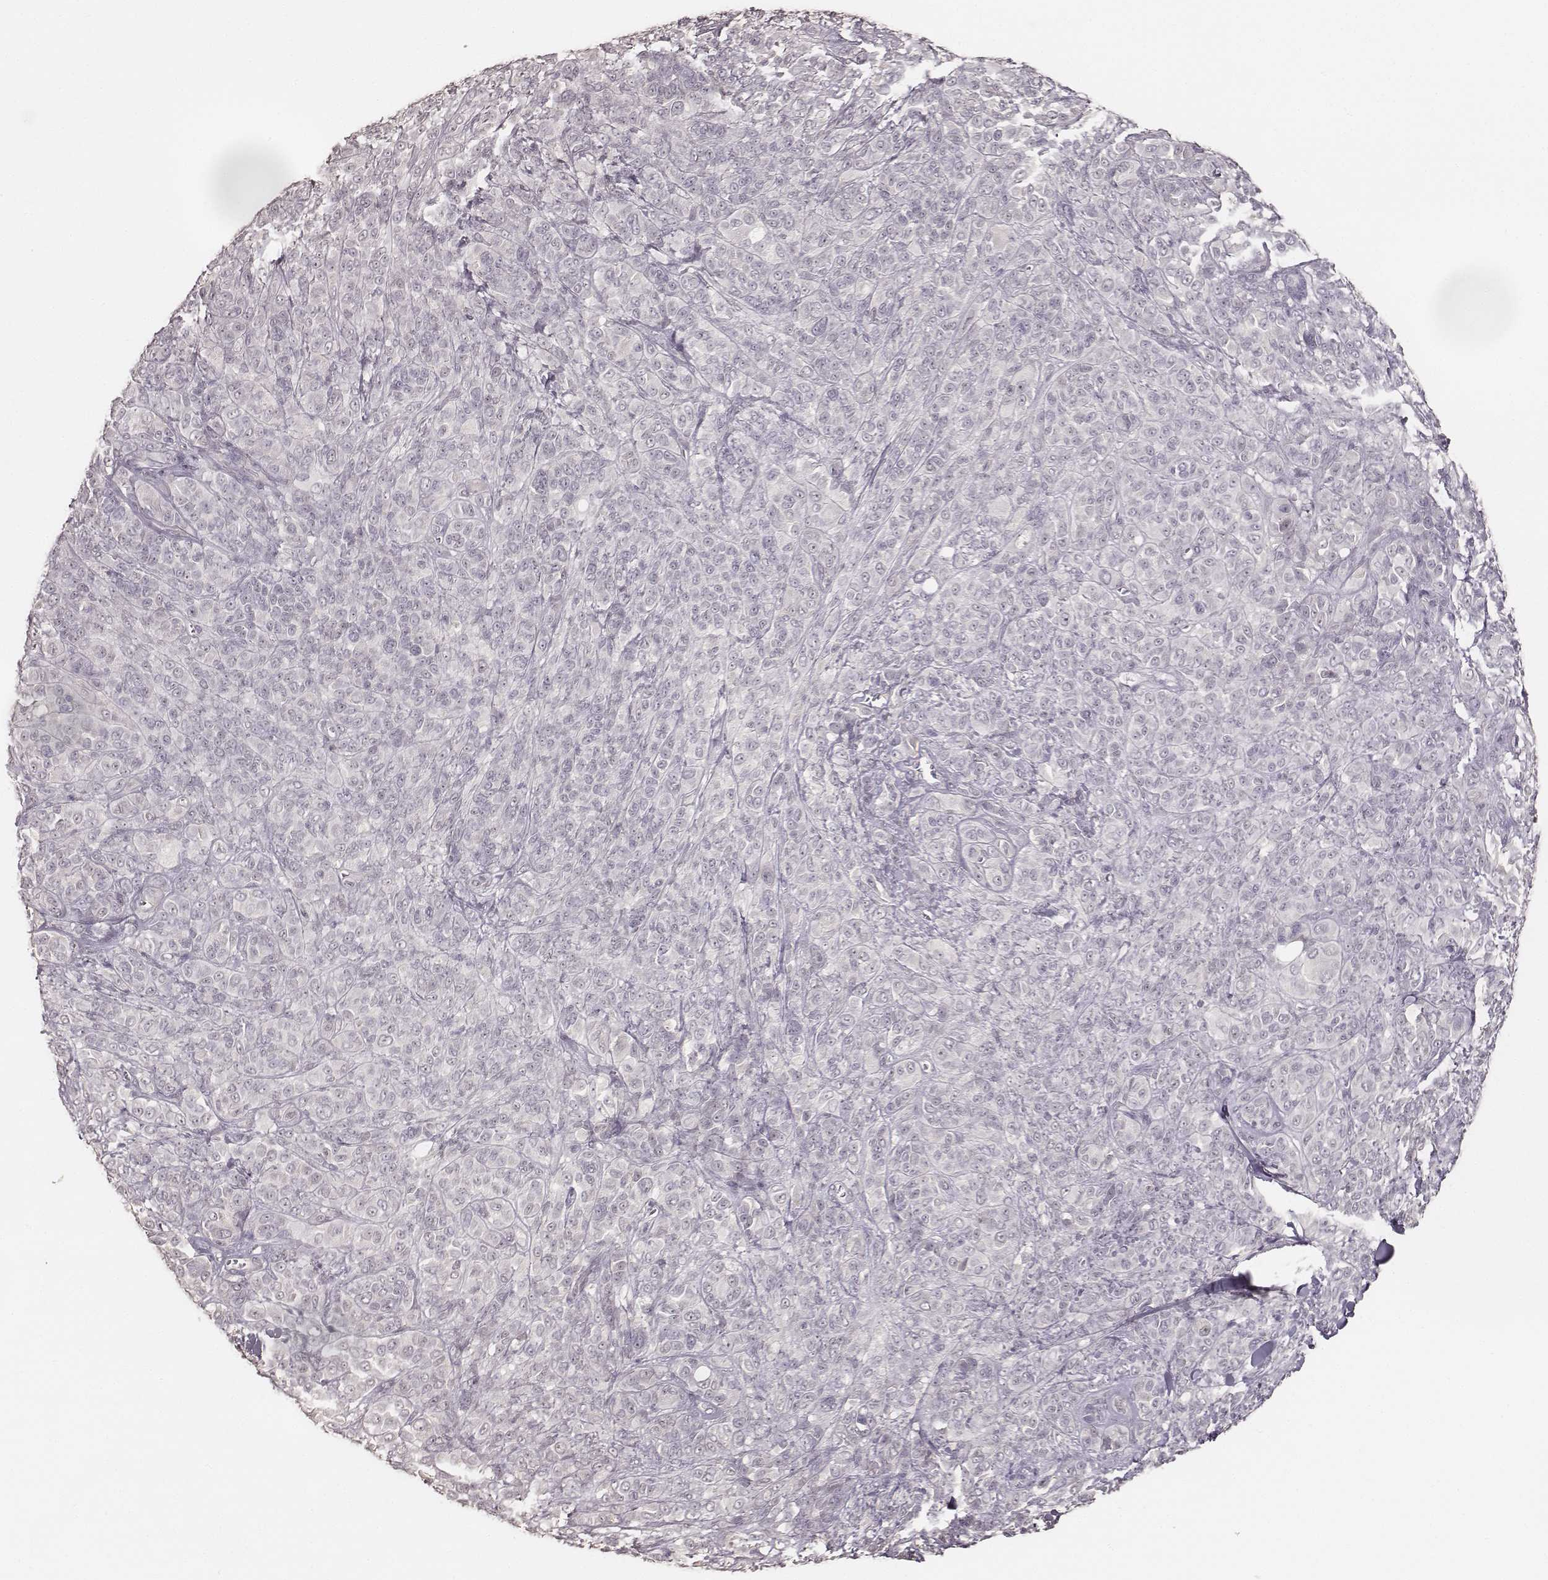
{"staining": {"intensity": "negative", "quantity": "none", "location": "none"}, "tissue": "melanoma", "cell_type": "Tumor cells", "image_type": "cancer", "snomed": [{"axis": "morphology", "description": "Malignant melanoma, NOS"}, {"axis": "topography", "description": "Skin"}], "caption": "Tumor cells are negative for protein expression in human melanoma. (IHC, brightfield microscopy, high magnification).", "gene": "LY6K", "patient": {"sex": "female", "age": 87}}